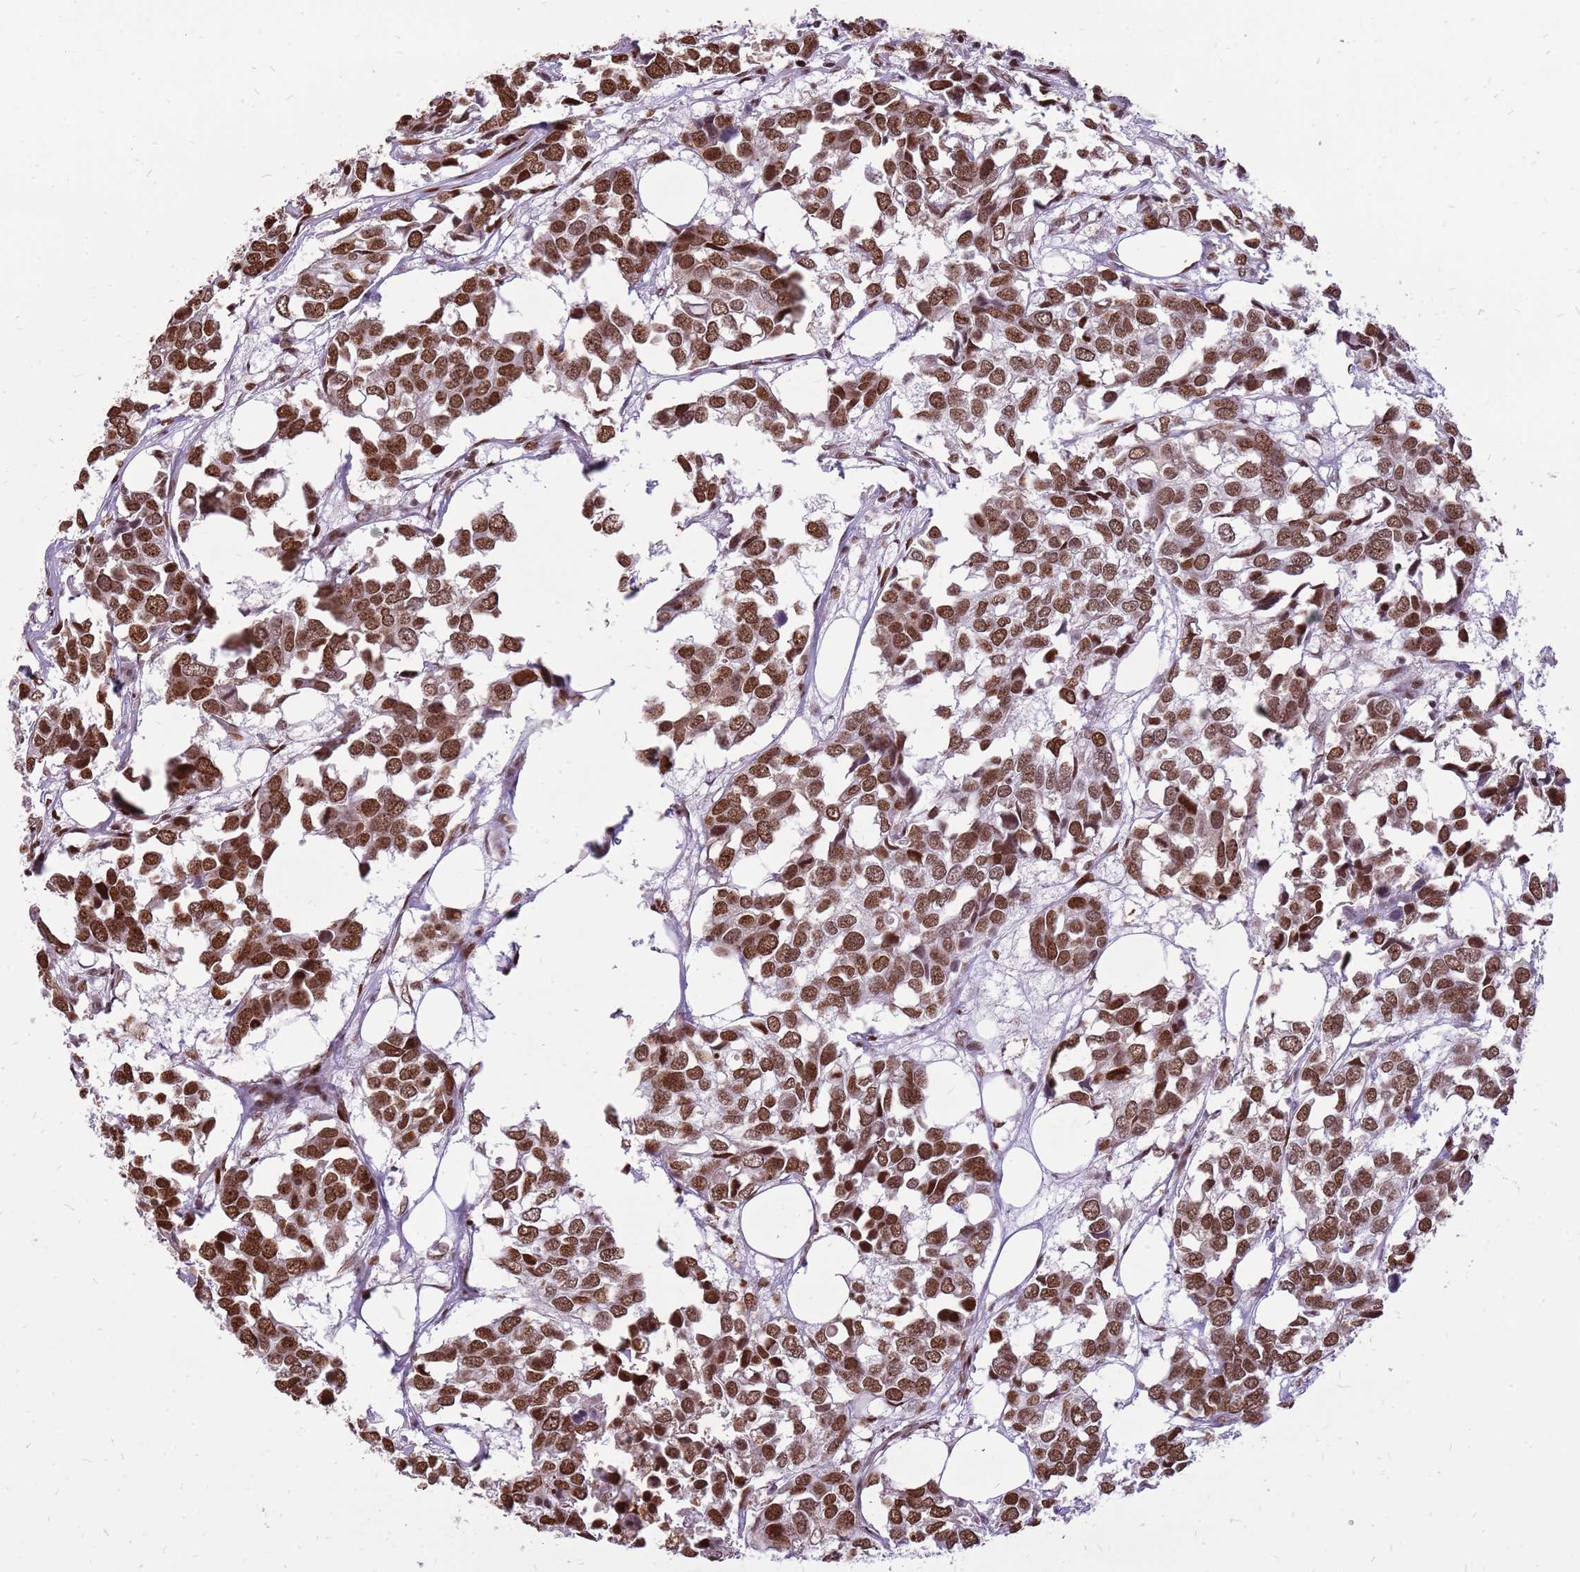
{"staining": {"intensity": "moderate", "quantity": ">75%", "location": "nuclear"}, "tissue": "breast cancer", "cell_type": "Tumor cells", "image_type": "cancer", "snomed": [{"axis": "morphology", "description": "Duct carcinoma"}, {"axis": "topography", "description": "Breast"}], "caption": "Immunohistochemistry (IHC) staining of breast cancer, which reveals medium levels of moderate nuclear staining in about >75% of tumor cells indicating moderate nuclear protein staining. The staining was performed using DAB (3,3'-diaminobenzidine) (brown) for protein detection and nuclei were counterstained in hematoxylin (blue).", "gene": "WASHC4", "patient": {"sex": "female", "age": 83}}